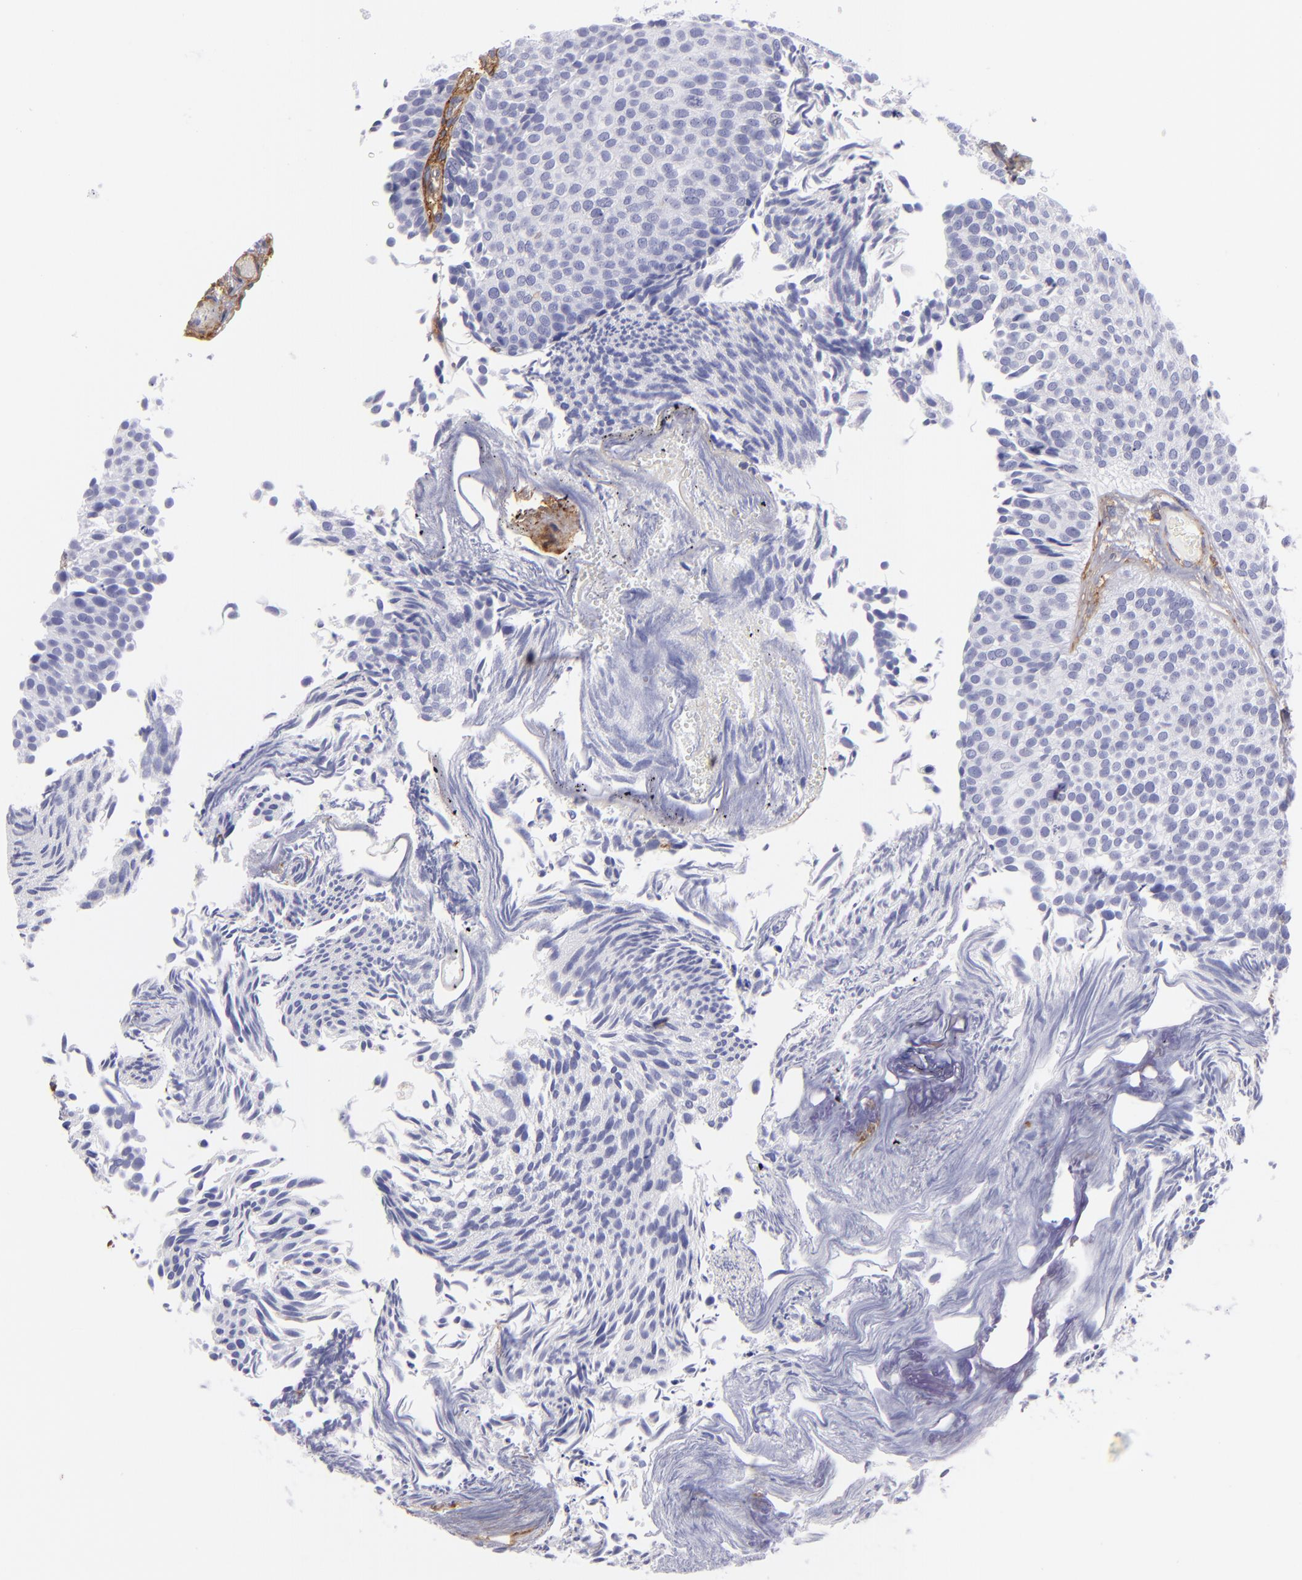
{"staining": {"intensity": "negative", "quantity": "none", "location": "none"}, "tissue": "urothelial cancer", "cell_type": "Tumor cells", "image_type": "cancer", "snomed": [{"axis": "morphology", "description": "Urothelial carcinoma, Low grade"}, {"axis": "topography", "description": "Urinary bladder"}], "caption": "IHC photomicrograph of low-grade urothelial carcinoma stained for a protein (brown), which displays no staining in tumor cells.", "gene": "ENTPD1", "patient": {"sex": "male", "age": 84}}